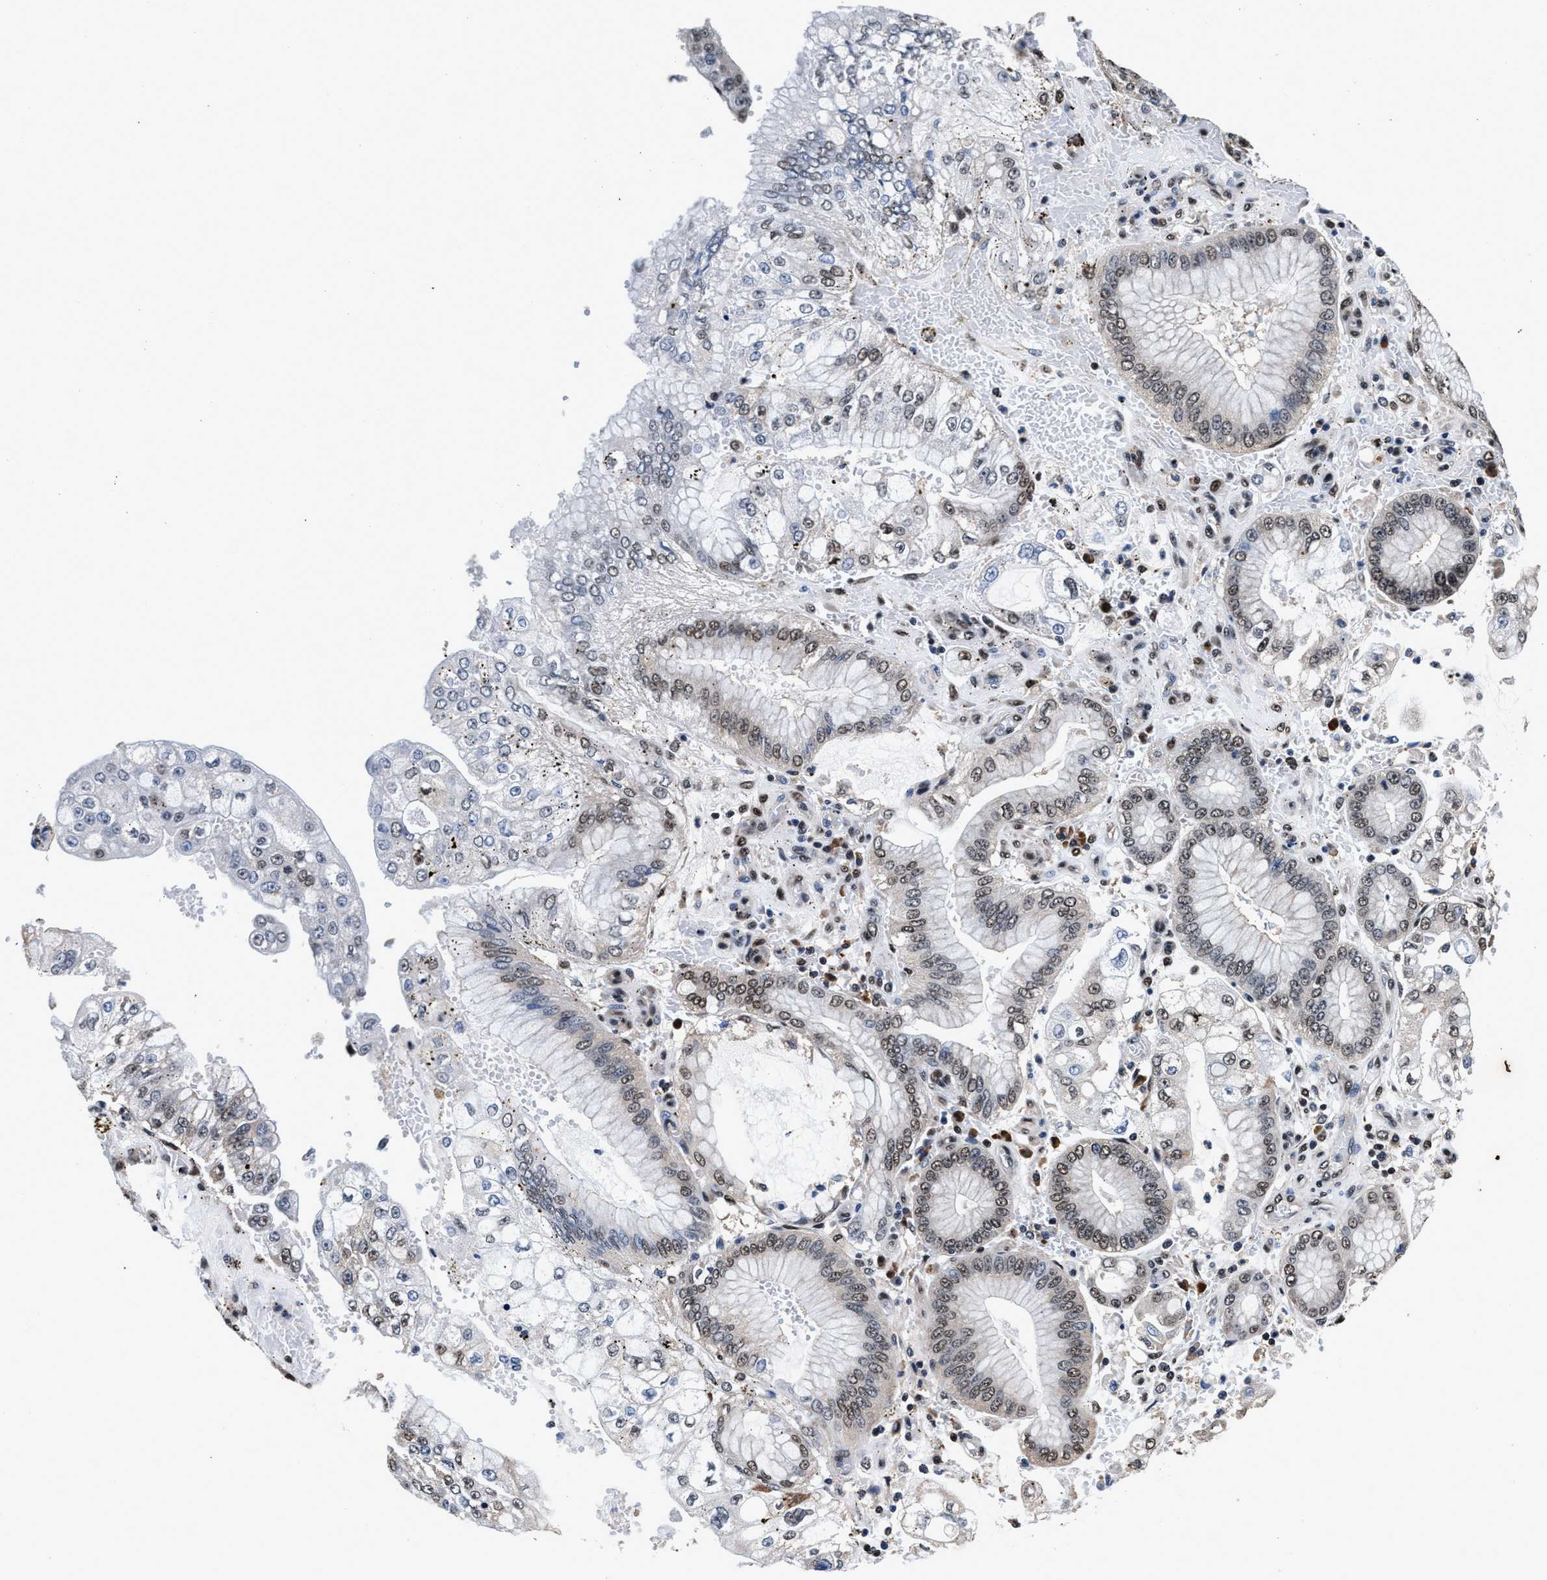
{"staining": {"intensity": "weak", "quantity": "25%-75%", "location": "nuclear"}, "tissue": "stomach cancer", "cell_type": "Tumor cells", "image_type": "cancer", "snomed": [{"axis": "morphology", "description": "Adenocarcinoma, NOS"}, {"axis": "topography", "description": "Stomach"}], "caption": "Approximately 25%-75% of tumor cells in stomach cancer demonstrate weak nuclear protein expression as visualized by brown immunohistochemical staining.", "gene": "USP16", "patient": {"sex": "male", "age": 76}}